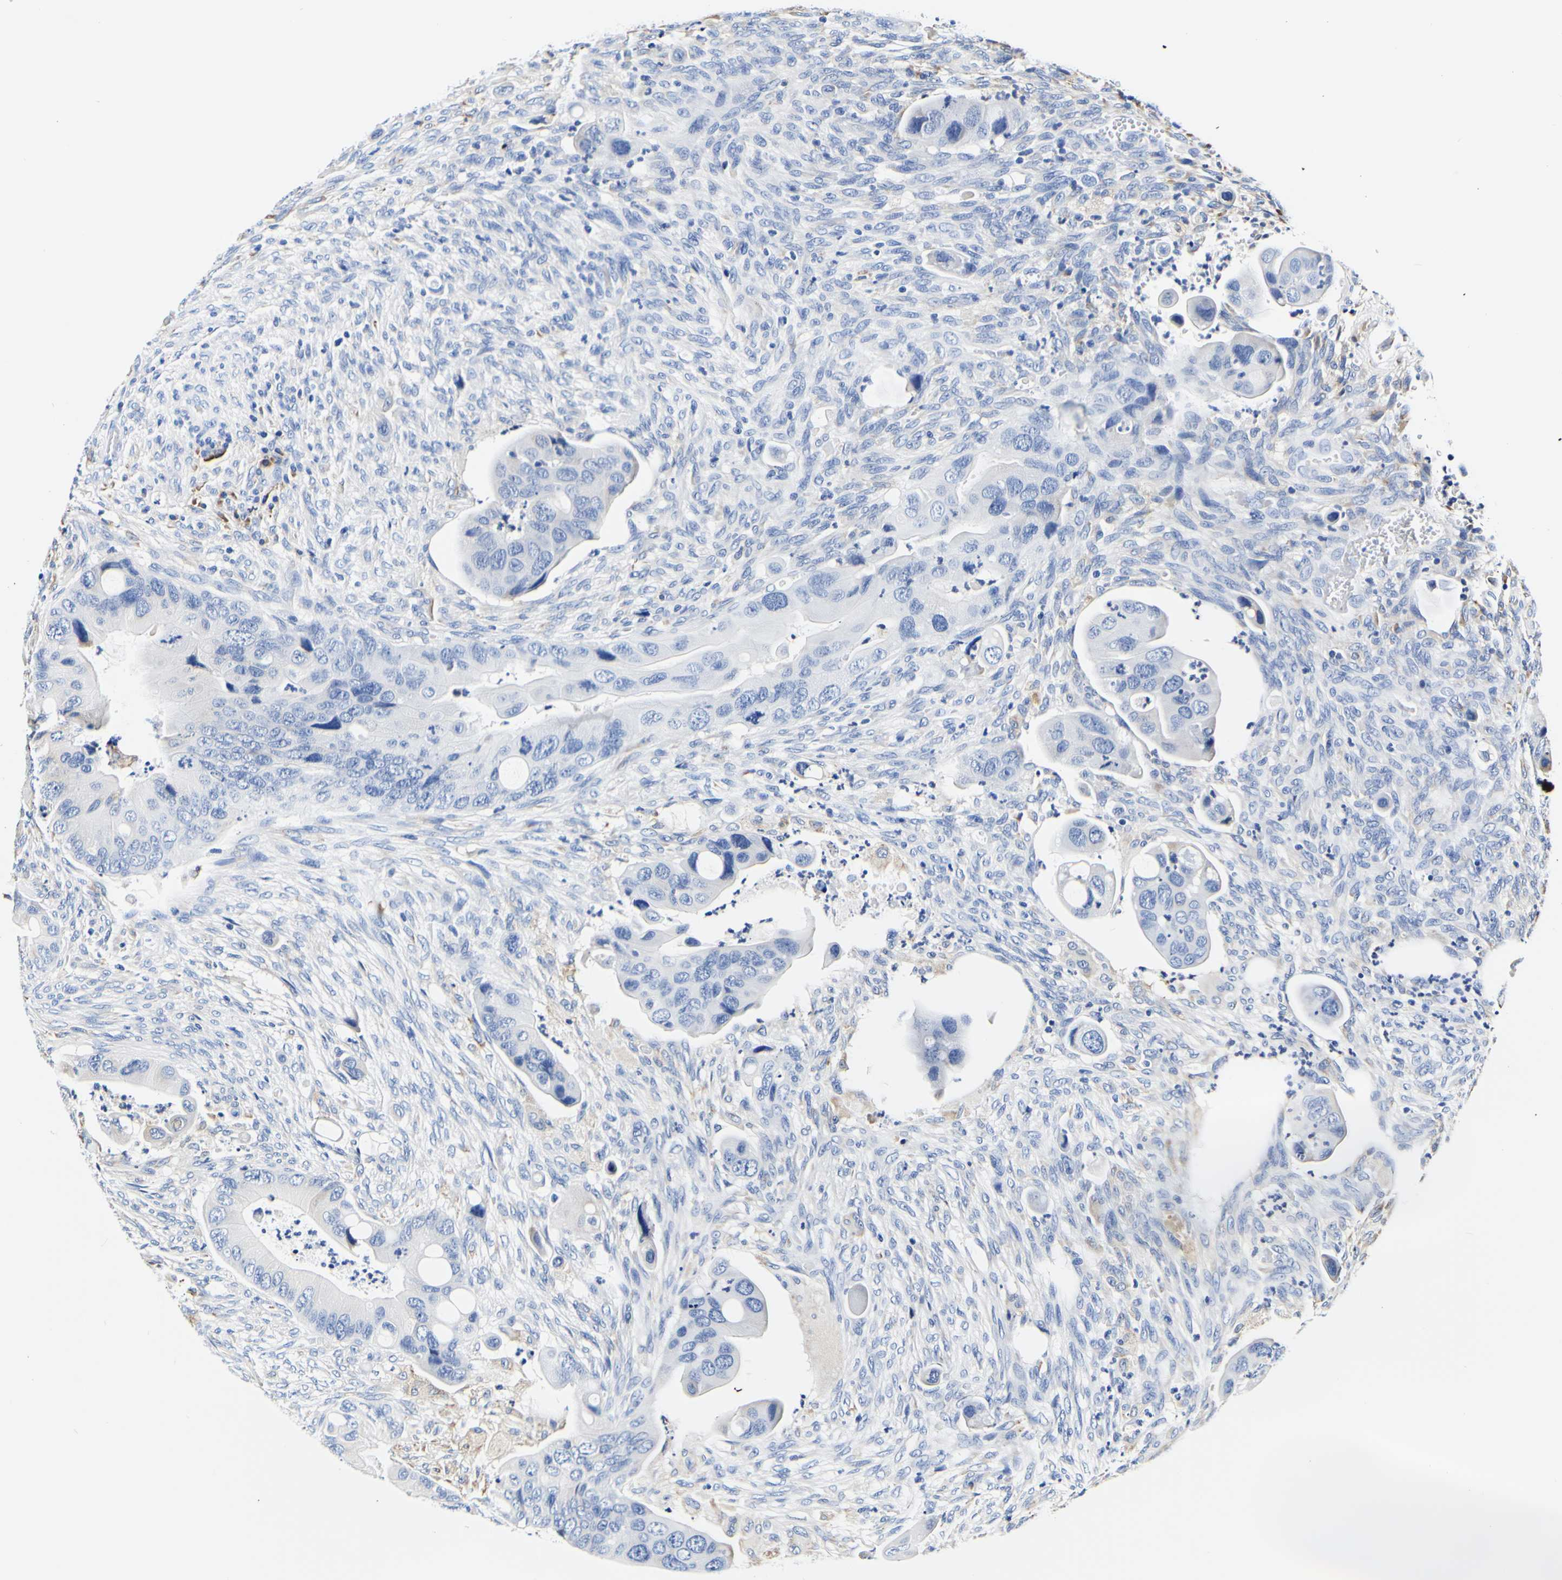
{"staining": {"intensity": "negative", "quantity": "none", "location": "none"}, "tissue": "colorectal cancer", "cell_type": "Tumor cells", "image_type": "cancer", "snomed": [{"axis": "morphology", "description": "Adenocarcinoma, NOS"}, {"axis": "topography", "description": "Rectum"}], "caption": "Tumor cells are negative for protein expression in human colorectal adenocarcinoma.", "gene": "P4HB", "patient": {"sex": "female", "age": 57}}